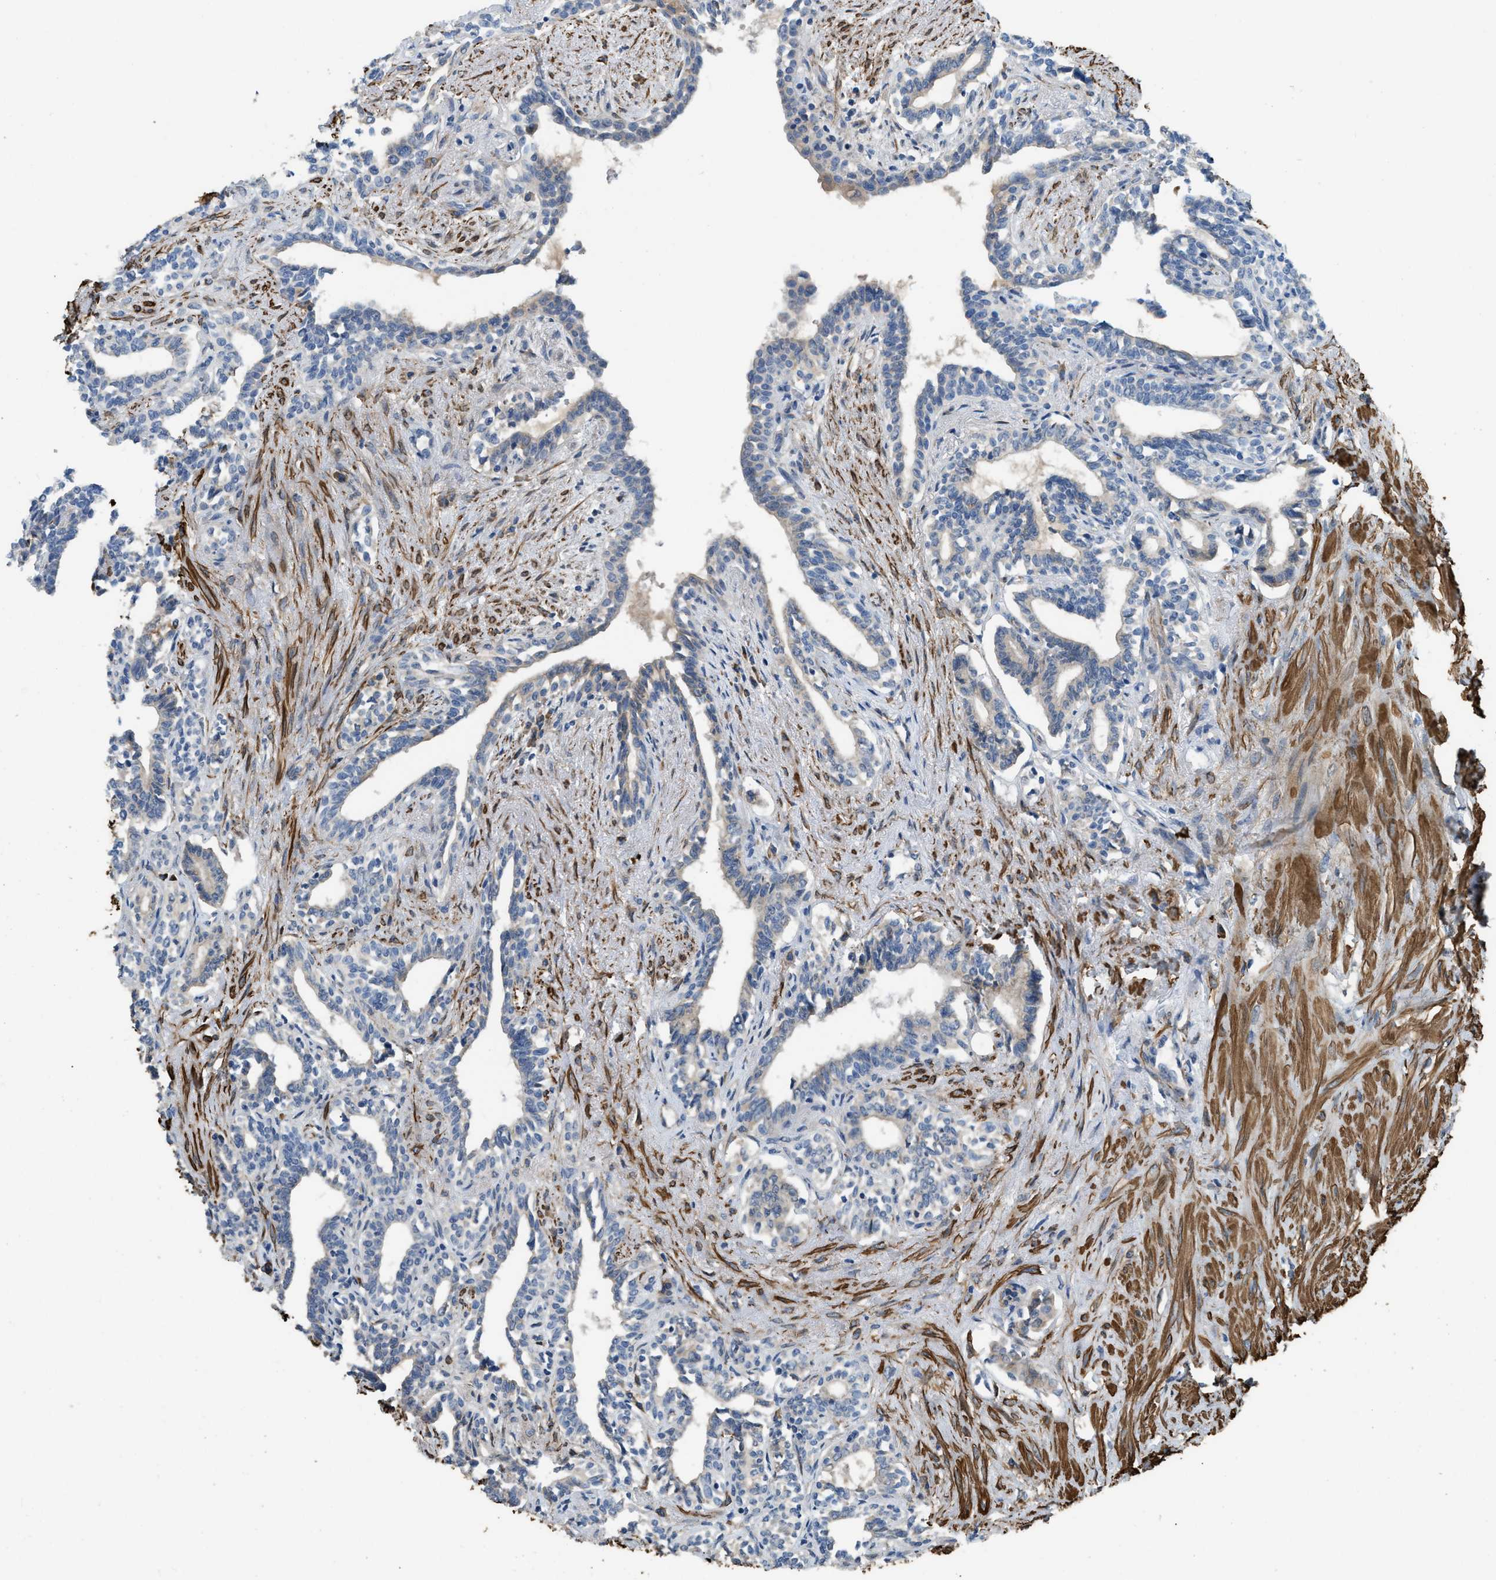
{"staining": {"intensity": "moderate", "quantity": "25%-75%", "location": "cytoplasmic/membranous"}, "tissue": "seminal vesicle", "cell_type": "Glandular cells", "image_type": "normal", "snomed": [{"axis": "morphology", "description": "Normal tissue, NOS"}, {"axis": "morphology", "description": "Adenocarcinoma, High grade"}, {"axis": "topography", "description": "Prostate"}, {"axis": "topography", "description": "Seminal veicle"}], "caption": "Immunohistochemistry (IHC) (DAB (3,3'-diaminobenzidine)) staining of benign seminal vesicle reveals moderate cytoplasmic/membranous protein expression in approximately 25%-75% of glandular cells. Using DAB (3,3'-diaminobenzidine) (brown) and hematoxylin (blue) stains, captured at high magnification using brightfield microscopy.", "gene": "BMPR1A", "patient": {"sex": "male", "age": 55}}